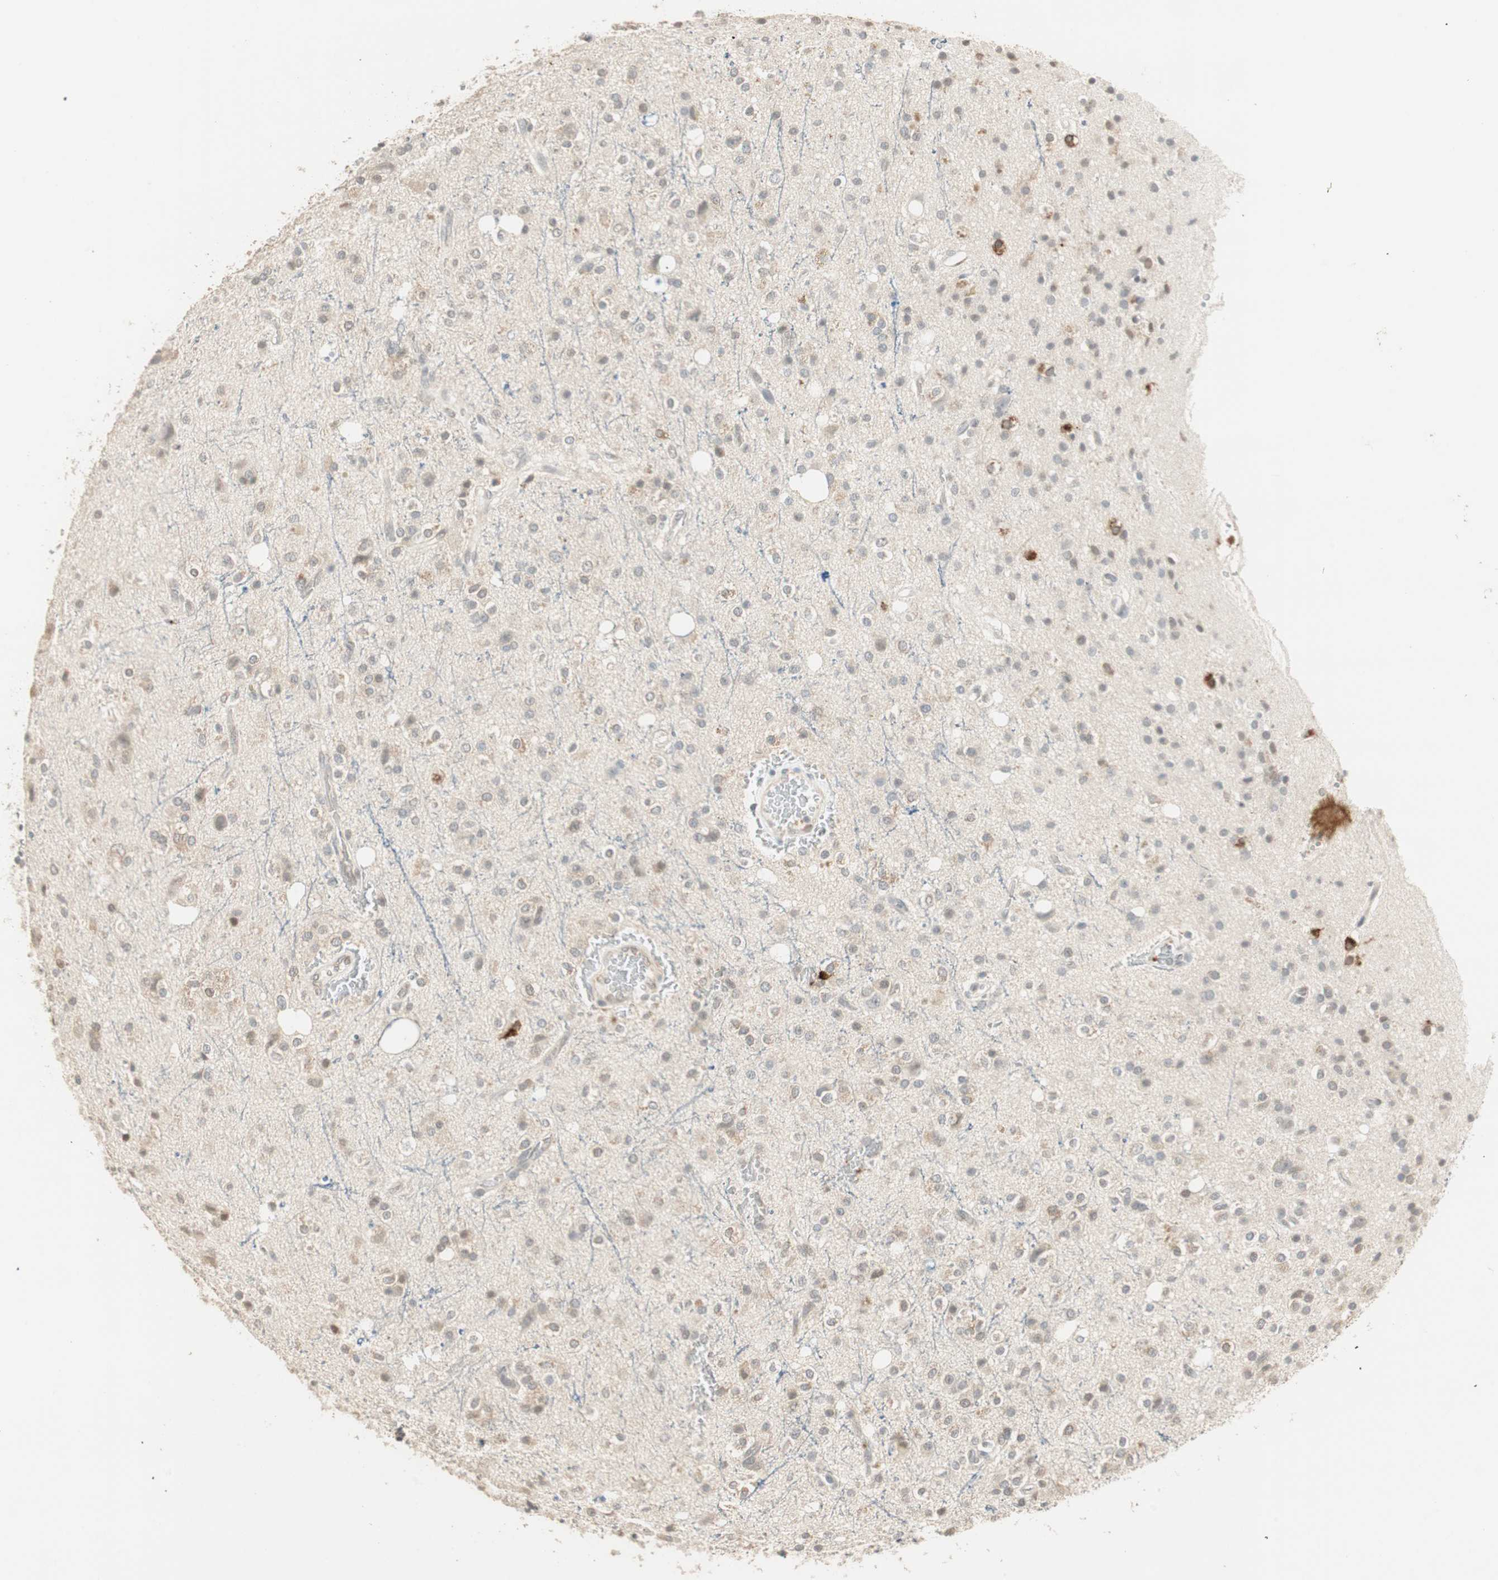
{"staining": {"intensity": "weak", "quantity": "25%-75%", "location": "cytoplasmic/membranous"}, "tissue": "glioma", "cell_type": "Tumor cells", "image_type": "cancer", "snomed": [{"axis": "morphology", "description": "Glioma, malignant, High grade"}, {"axis": "topography", "description": "Brain"}], "caption": "Immunohistochemical staining of malignant high-grade glioma demonstrates low levels of weak cytoplasmic/membranous staining in about 25%-75% of tumor cells.", "gene": "TASOR", "patient": {"sex": "male", "age": 47}}